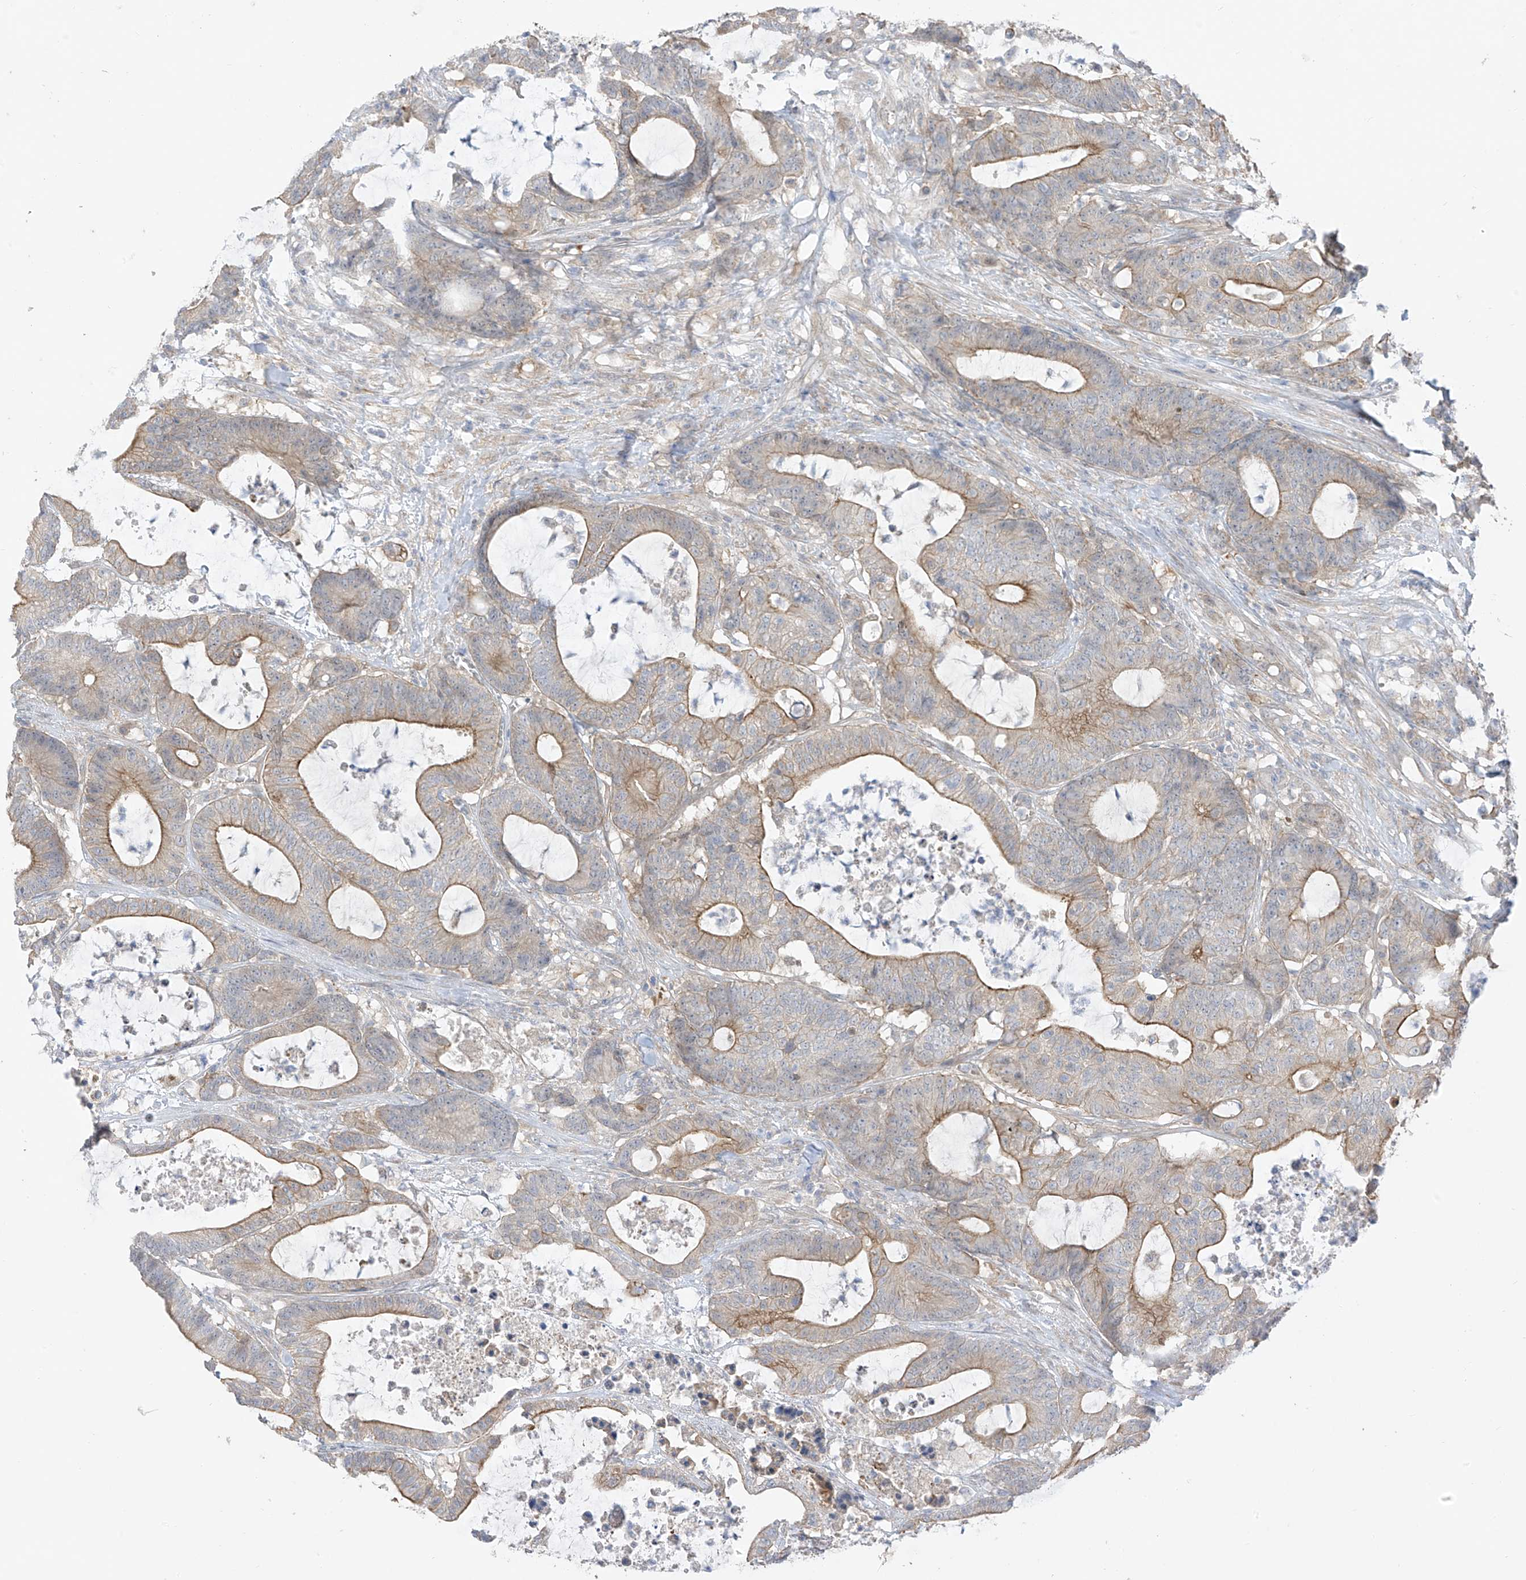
{"staining": {"intensity": "moderate", "quantity": "<25%", "location": "cytoplasmic/membranous"}, "tissue": "colorectal cancer", "cell_type": "Tumor cells", "image_type": "cancer", "snomed": [{"axis": "morphology", "description": "Adenocarcinoma, NOS"}, {"axis": "topography", "description": "Colon"}], "caption": "This histopathology image exhibits immunohistochemistry staining of human colorectal cancer, with low moderate cytoplasmic/membranous staining in approximately <25% of tumor cells.", "gene": "EIPR1", "patient": {"sex": "female", "age": 84}}